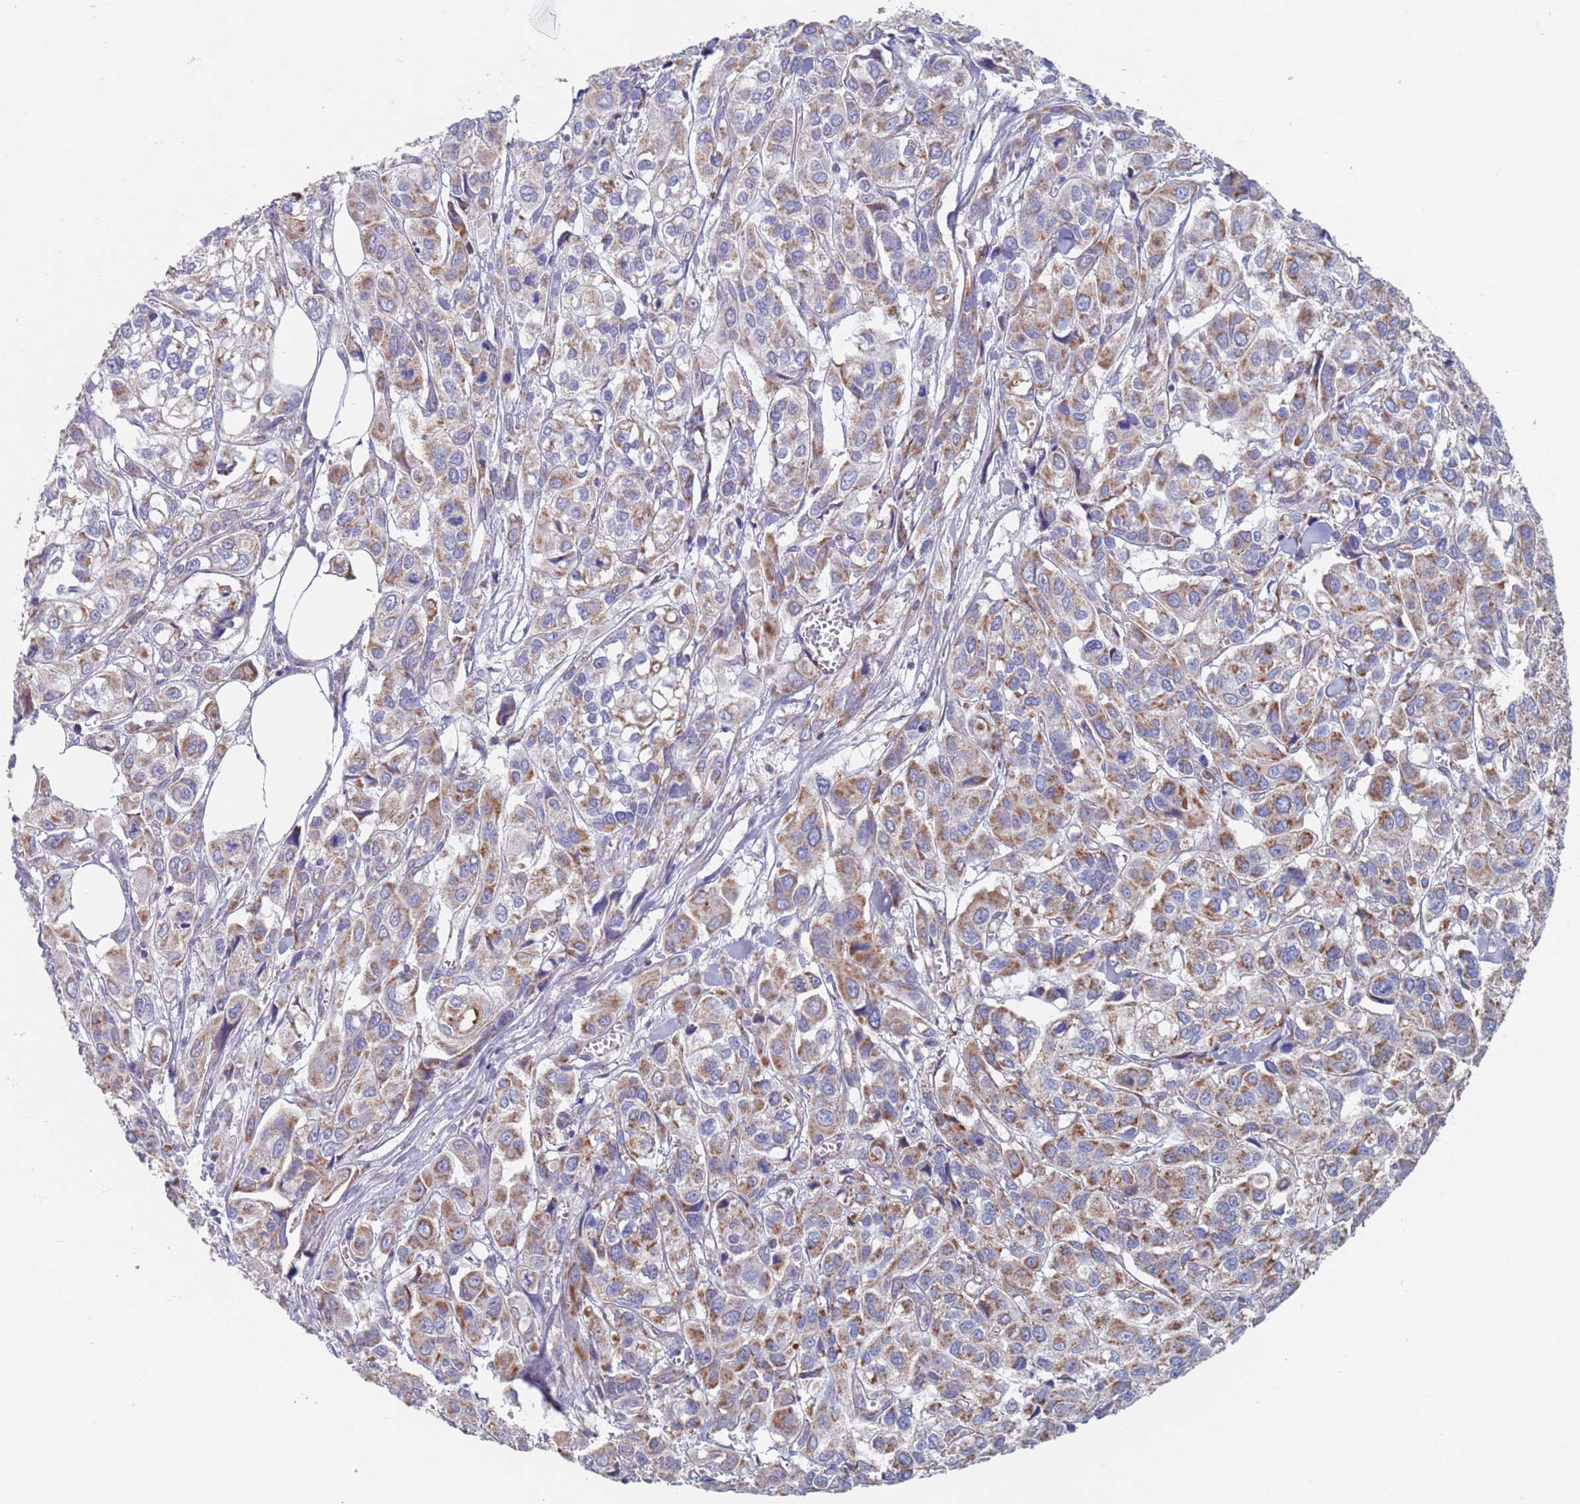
{"staining": {"intensity": "moderate", "quantity": "25%-75%", "location": "cytoplasmic/membranous"}, "tissue": "urothelial cancer", "cell_type": "Tumor cells", "image_type": "cancer", "snomed": [{"axis": "morphology", "description": "Urothelial carcinoma, High grade"}, {"axis": "topography", "description": "Urinary bladder"}], "caption": "High-grade urothelial carcinoma stained for a protein shows moderate cytoplasmic/membranous positivity in tumor cells.", "gene": "MRPL22", "patient": {"sex": "male", "age": 67}}